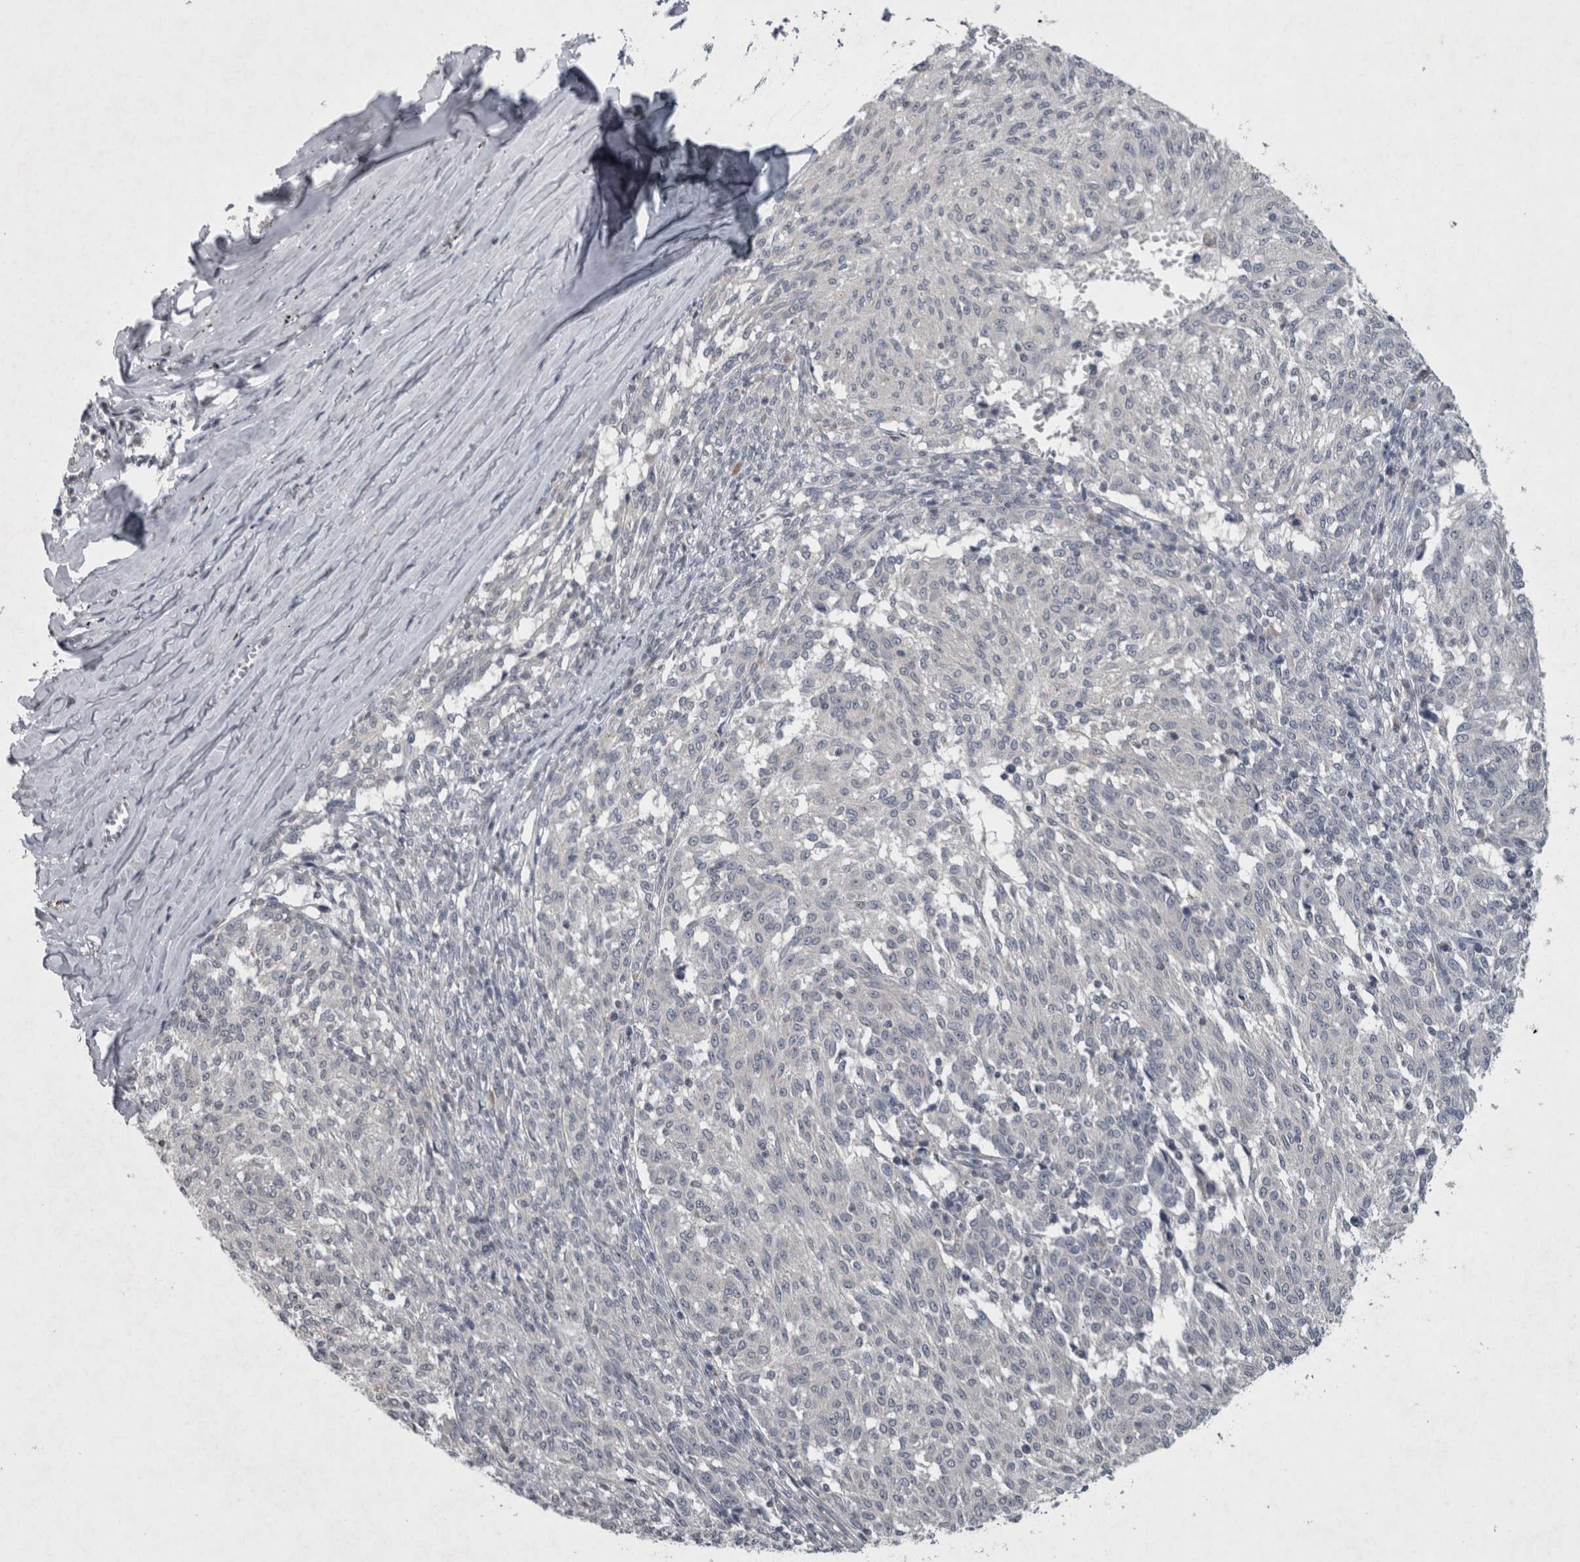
{"staining": {"intensity": "negative", "quantity": "none", "location": "none"}, "tissue": "melanoma", "cell_type": "Tumor cells", "image_type": "cancer", "snomed": [{"axis": "morphology", "description": "Malignant melanoma, NOS"}, {"axis": "topography", "description": "Skin"}], "caption": "An image of human malignant melanoma is negative for staining in tumor cells.", "gene": "WNT7A", "patient": {"sex": "female", "age": 72}}